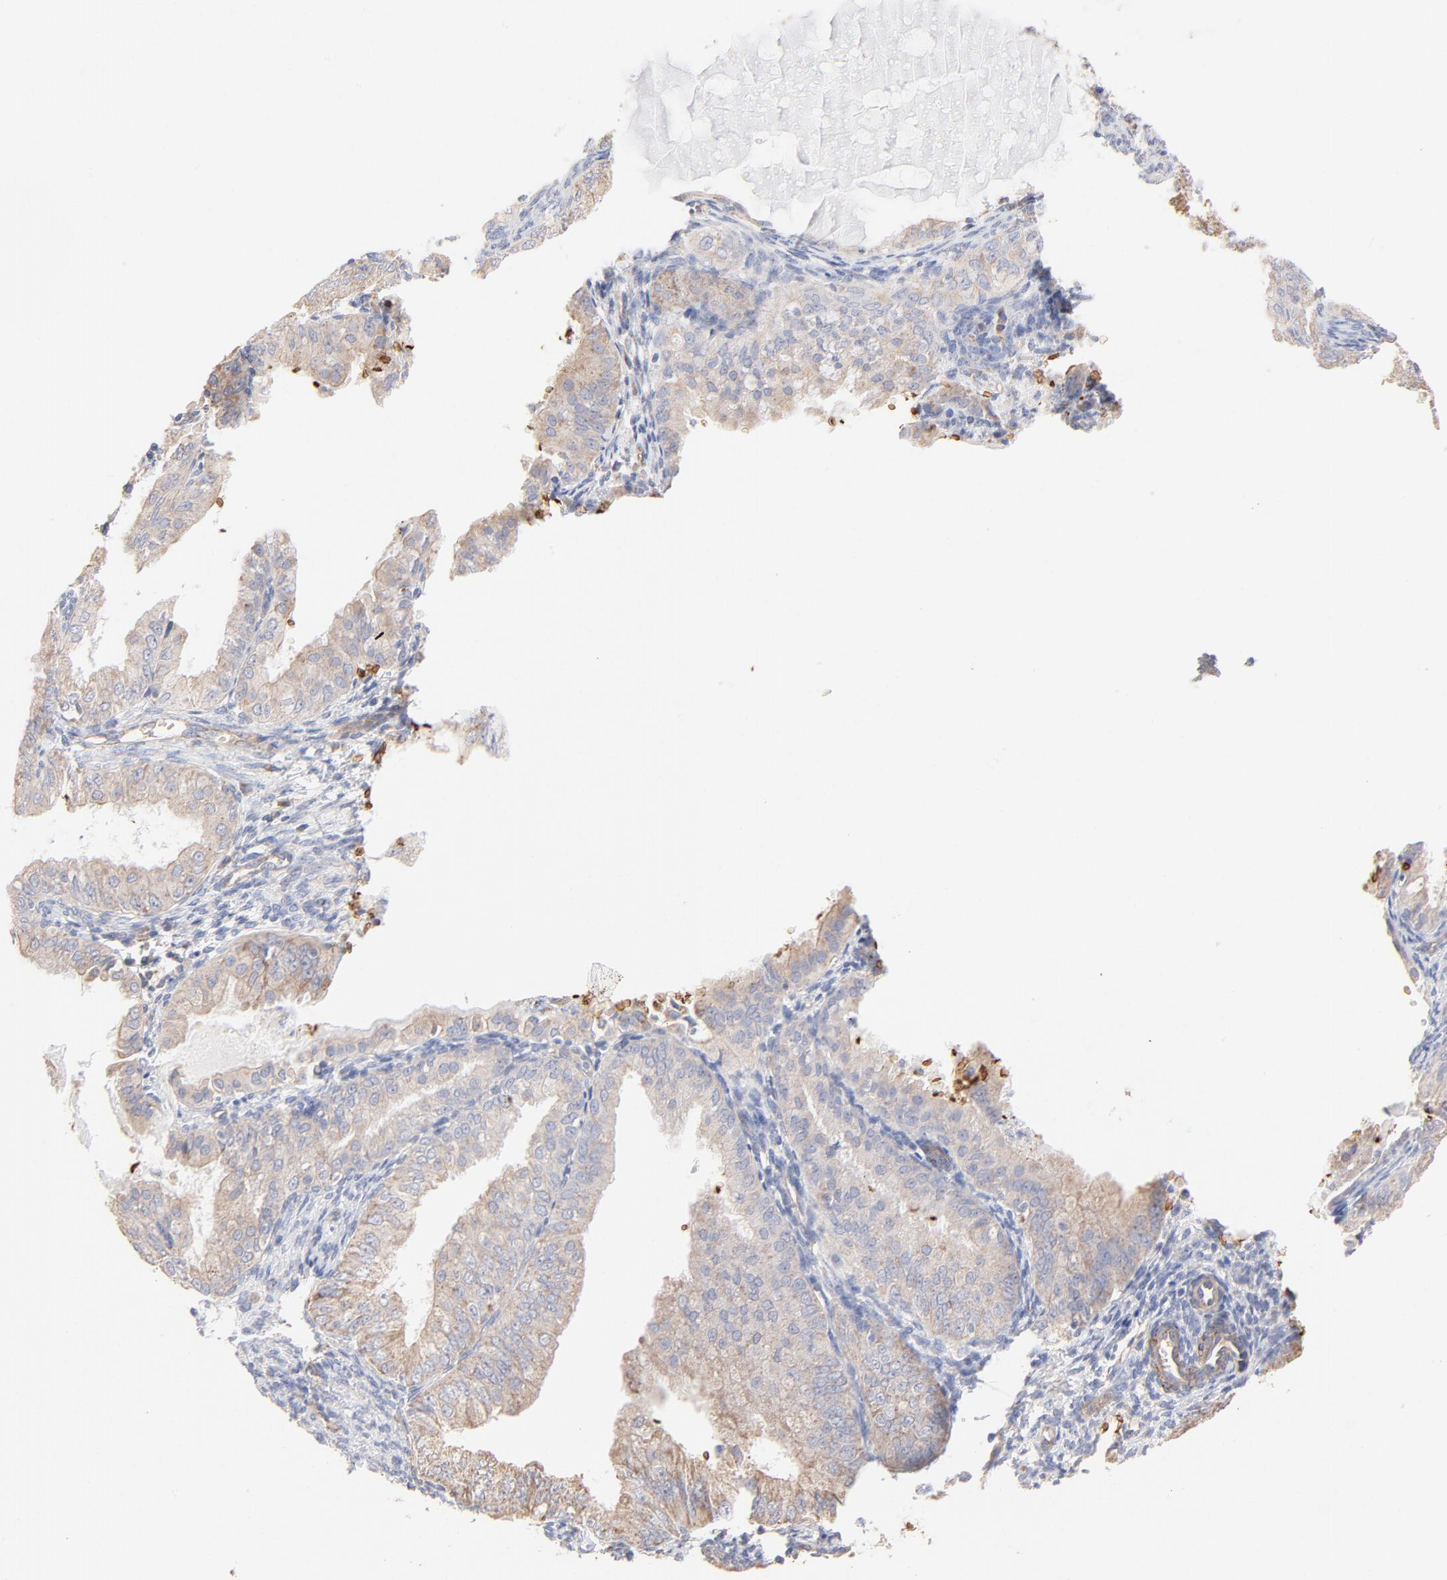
{"staining": {"intensity": "weak", "quantity": ">75%", "location": "cytoplasmic/membranous"}, "tissue": "endometrial cancer", "cell_type": "Tumor cells", "image_type": "cancer", "snomed": [{"axis": "morphology", "description": "Adenocarcinoma, NOS"}, {"axis": "topography", "description": "Endometrium"}], "caption": "Immunohistochemistry (IHC) photomicrograph of neoplastic tissue: adenocarcinoma (endometrial) stained using IHC reveals low levels of weak protein expression localized specifically in the cytoplasmic/membranous of tumor cells, appearing as a cytoplasmic/membranous brown color.", "gene": "SPTB", "patient": {"sex": "female", "age": 76}}